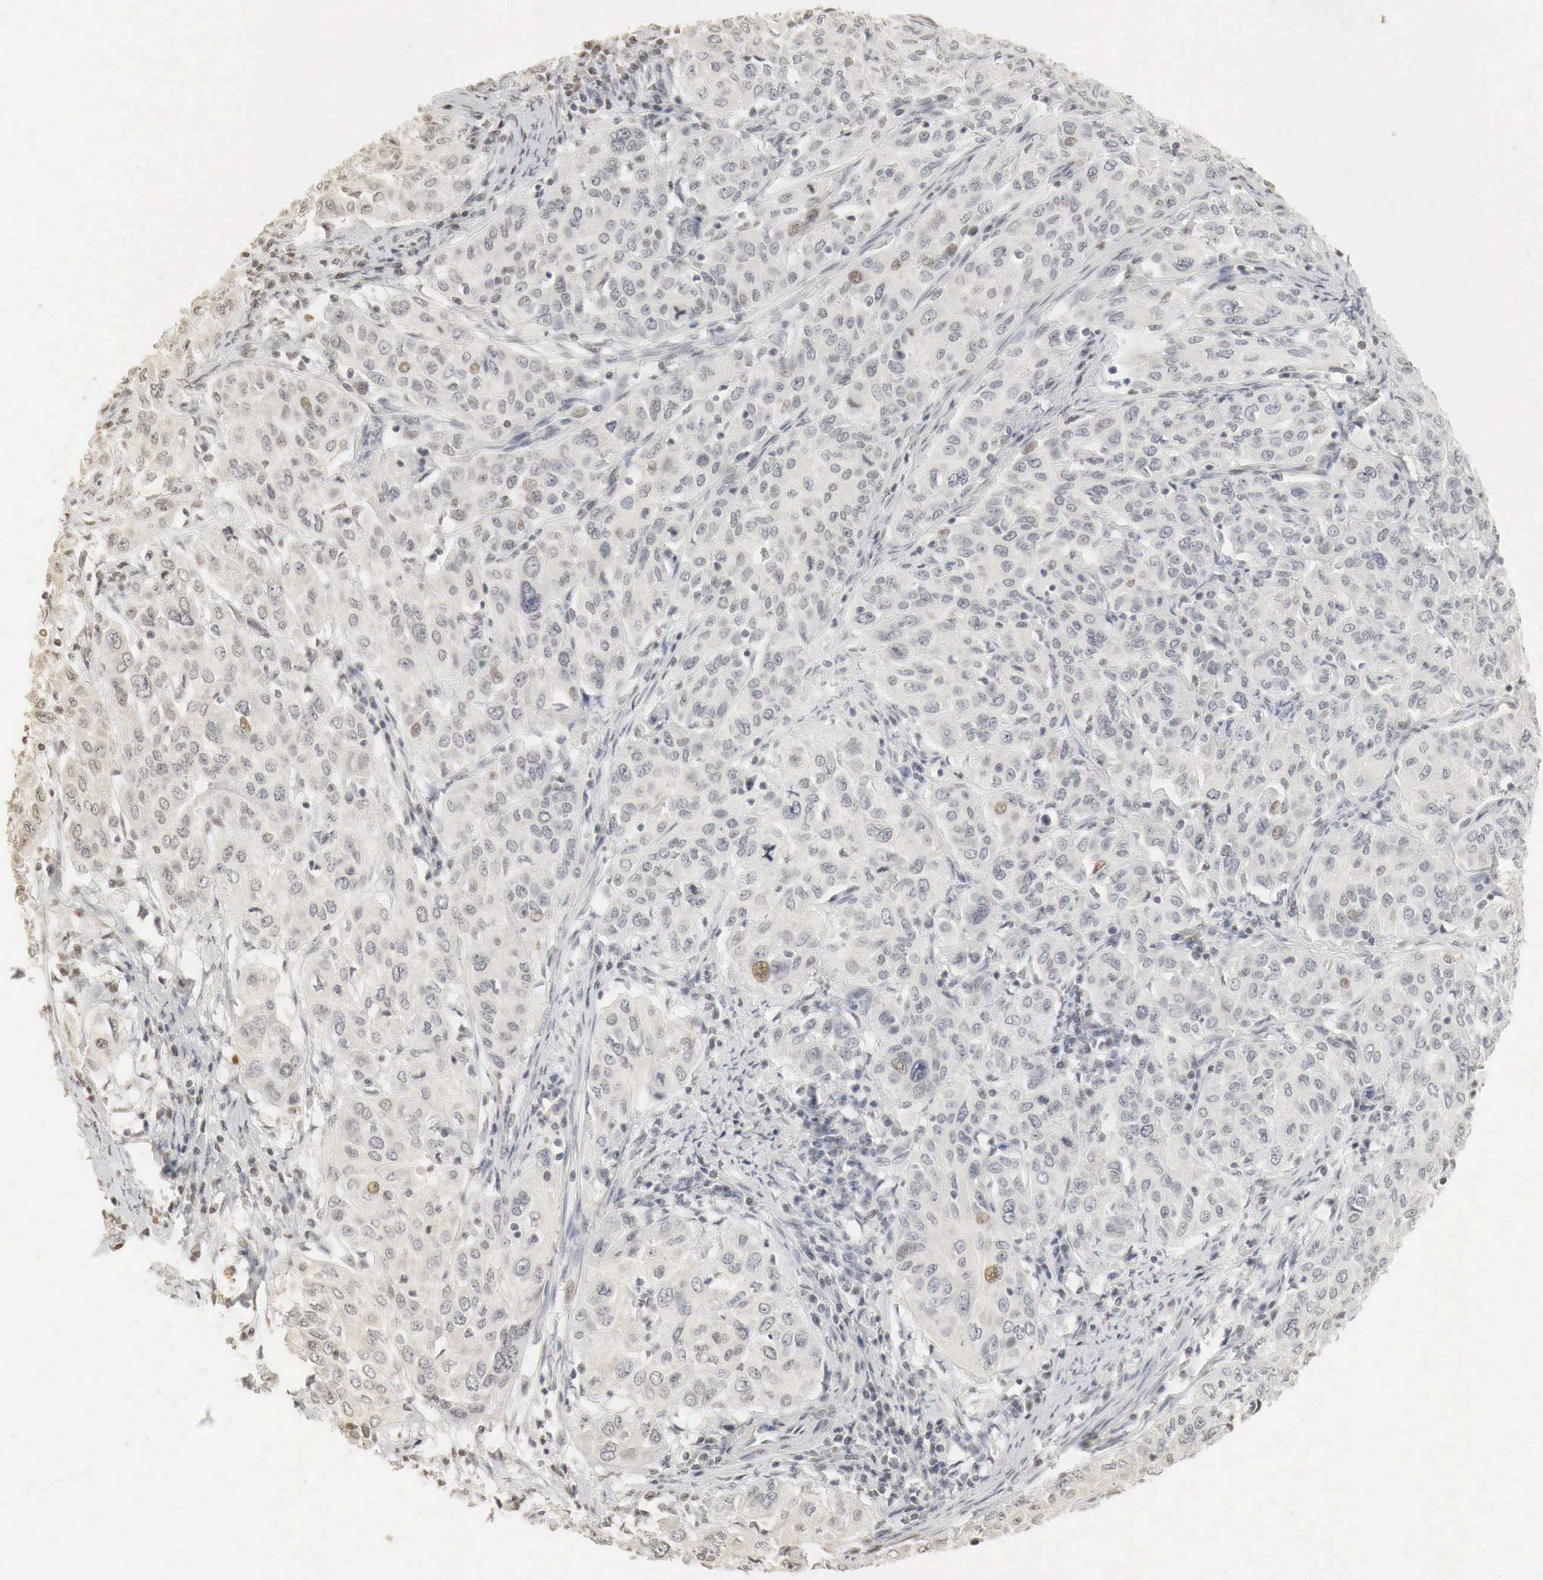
{"staining": {"intensity": "weak", "quantity": "<25%", "location": "nuclear"}, "tissue": "cervical cancer", "cell_type": "Tumor cells", "image_type": "cancer", "snomed": [{"axis": "morphology", "description": "Squamous cell carcinoma, NOS"}, {"axis": "topography", "description": "Cervix"}], "caption": "IHC image of neoplastic tissue: cervical cancer (squamous cell carcinoma) stained with DAB (3,3'-diaminobenzidine) shows no significant protein positivity in tumor cells.", "gene": "ERBB4", "patient": {"sex": "female", "age": 38}}